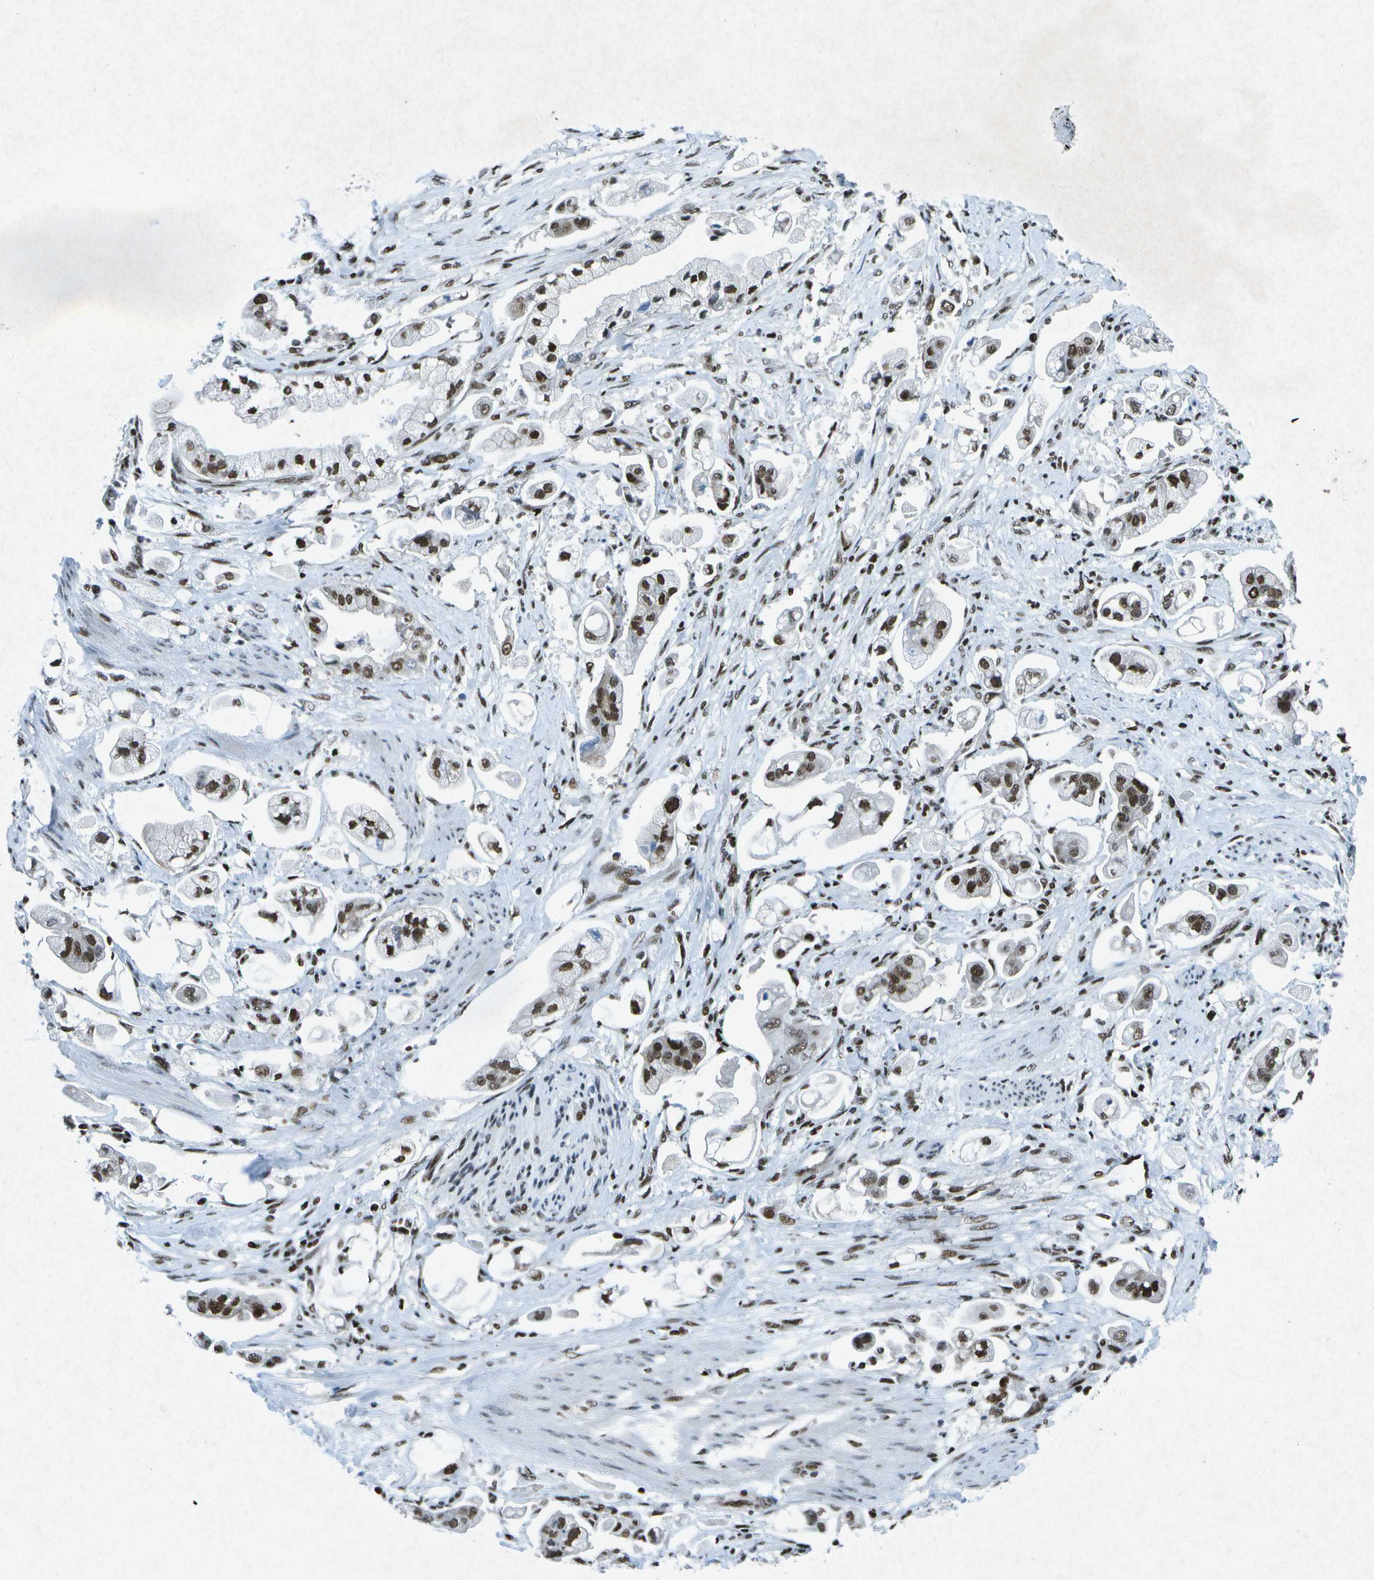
{"staining": {"intensity": "strong", "quantity": ">75%", "location": "nuclear"}, "tissue": "stomach cancer", "cell_type": "Tumor cells", "image_type": "cancer", "snomed": [{"axis": "morphology", "description": "Adenocarcinoma, NOS"}, {"axis": "topography", "description": "Stomach"}], "caption": "Immunohistochemistry (DAB) staining of human stomach adenocarcinoma displays strong nuclear protein expression in about >75% of tumor cells.", "gene": "MTA2", "patient": {"sex": "male", "age": 62}}